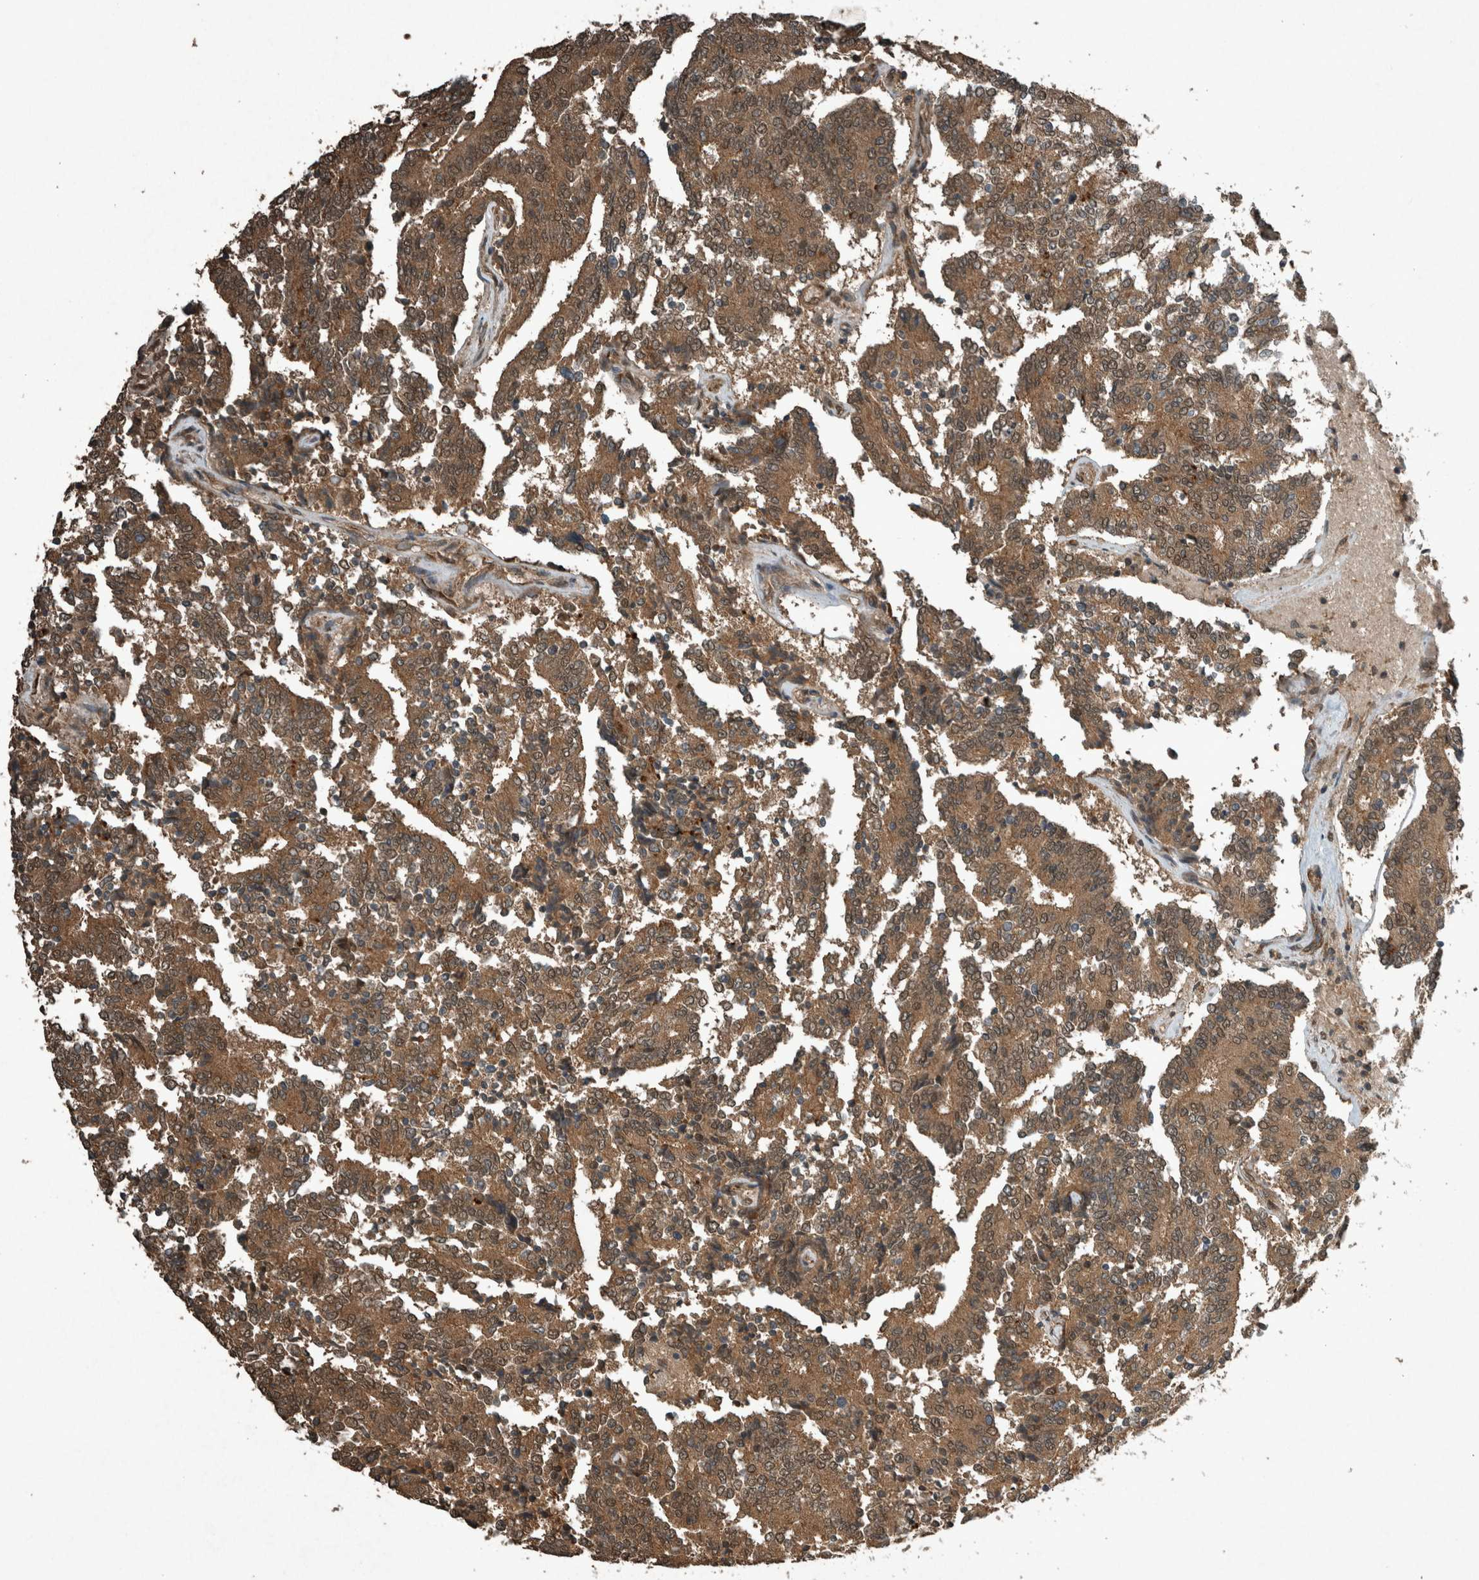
{"staining": {"intensity": "moderate", "quantity": ">75%", "location": "cytoplasmic/membranous,nuclear"}, "tissue": "prostate cancer", "cell_type": "Tumor cells", "image_type": "cancer", "snomed": [{"axis": "morphology", "description": "Normal tissue, NOS"}, {"axis": "morphology", "description": "Adenocarcinoma, High grade"}, {"axis": "topography", "description": "Prostate"}, {"axis": "topography", "description": "Seminal veicle"}], "caption": "An image showing moderate cytoplasmic/membranous and nuclear staining in about >75% of tumor cells in prostate high-grade adenocarcinoma, as visualized by brown immunohistochemical staining.", "gene": "ARHGEF12", "patient": {"sex": "male", "age": 55}}